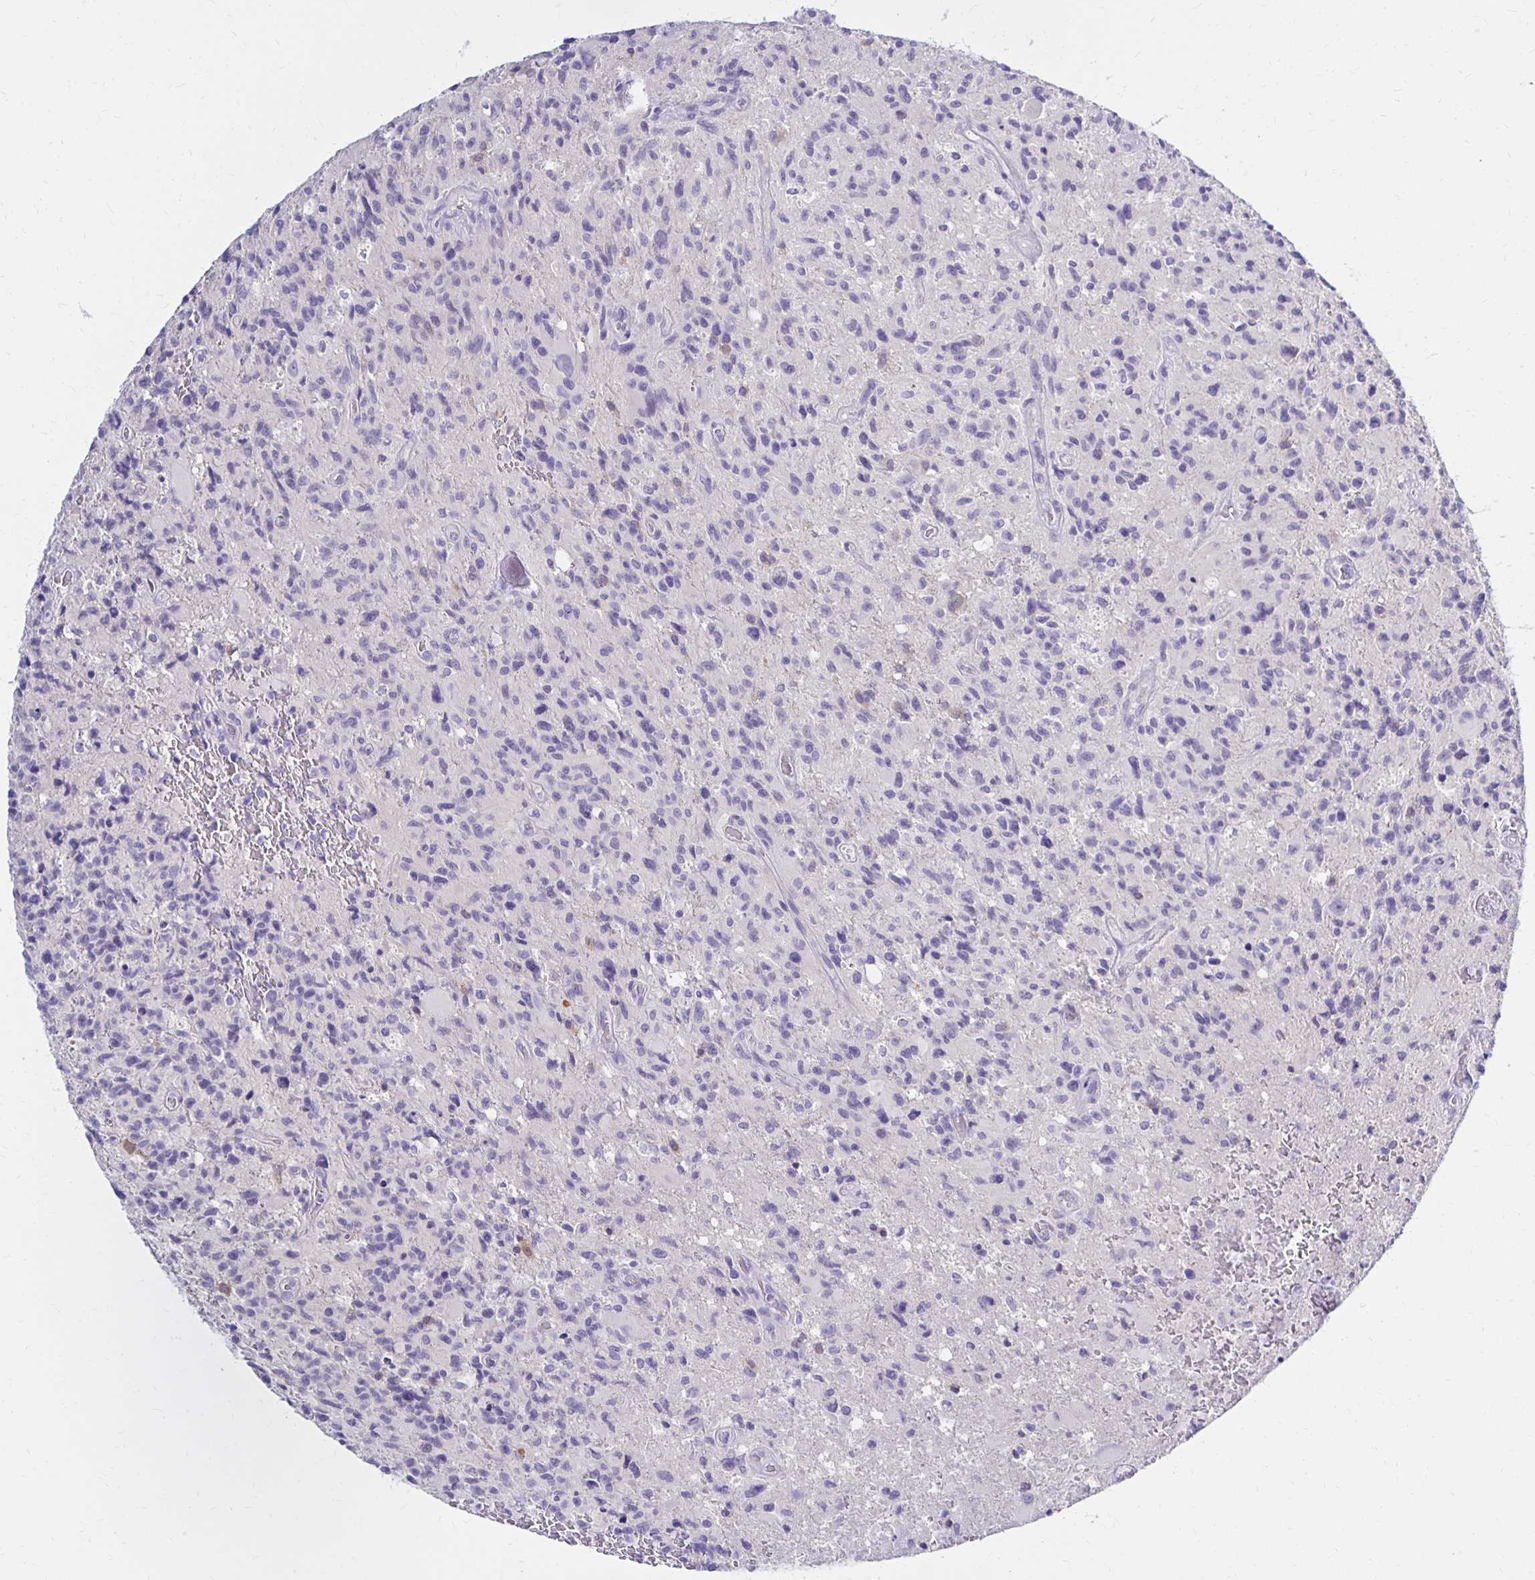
{"staining": {"intensity": "negative", "quantity": "none", "location": "none"}, "tissue": "glioma", "cell_type": "Tumor cells", "image_type": "cancer", "snomed": [{"axis": "morphology", "description": "Glioma, malignant, High grade"}, {"axis": "topography", "description": "Brain"}], "caption": "Immunohistochemistry (IHC) of human glioma displays no expression in tumor cells.", "gene": "FNTB", "patient": {"sex": "male", "age": 63}}